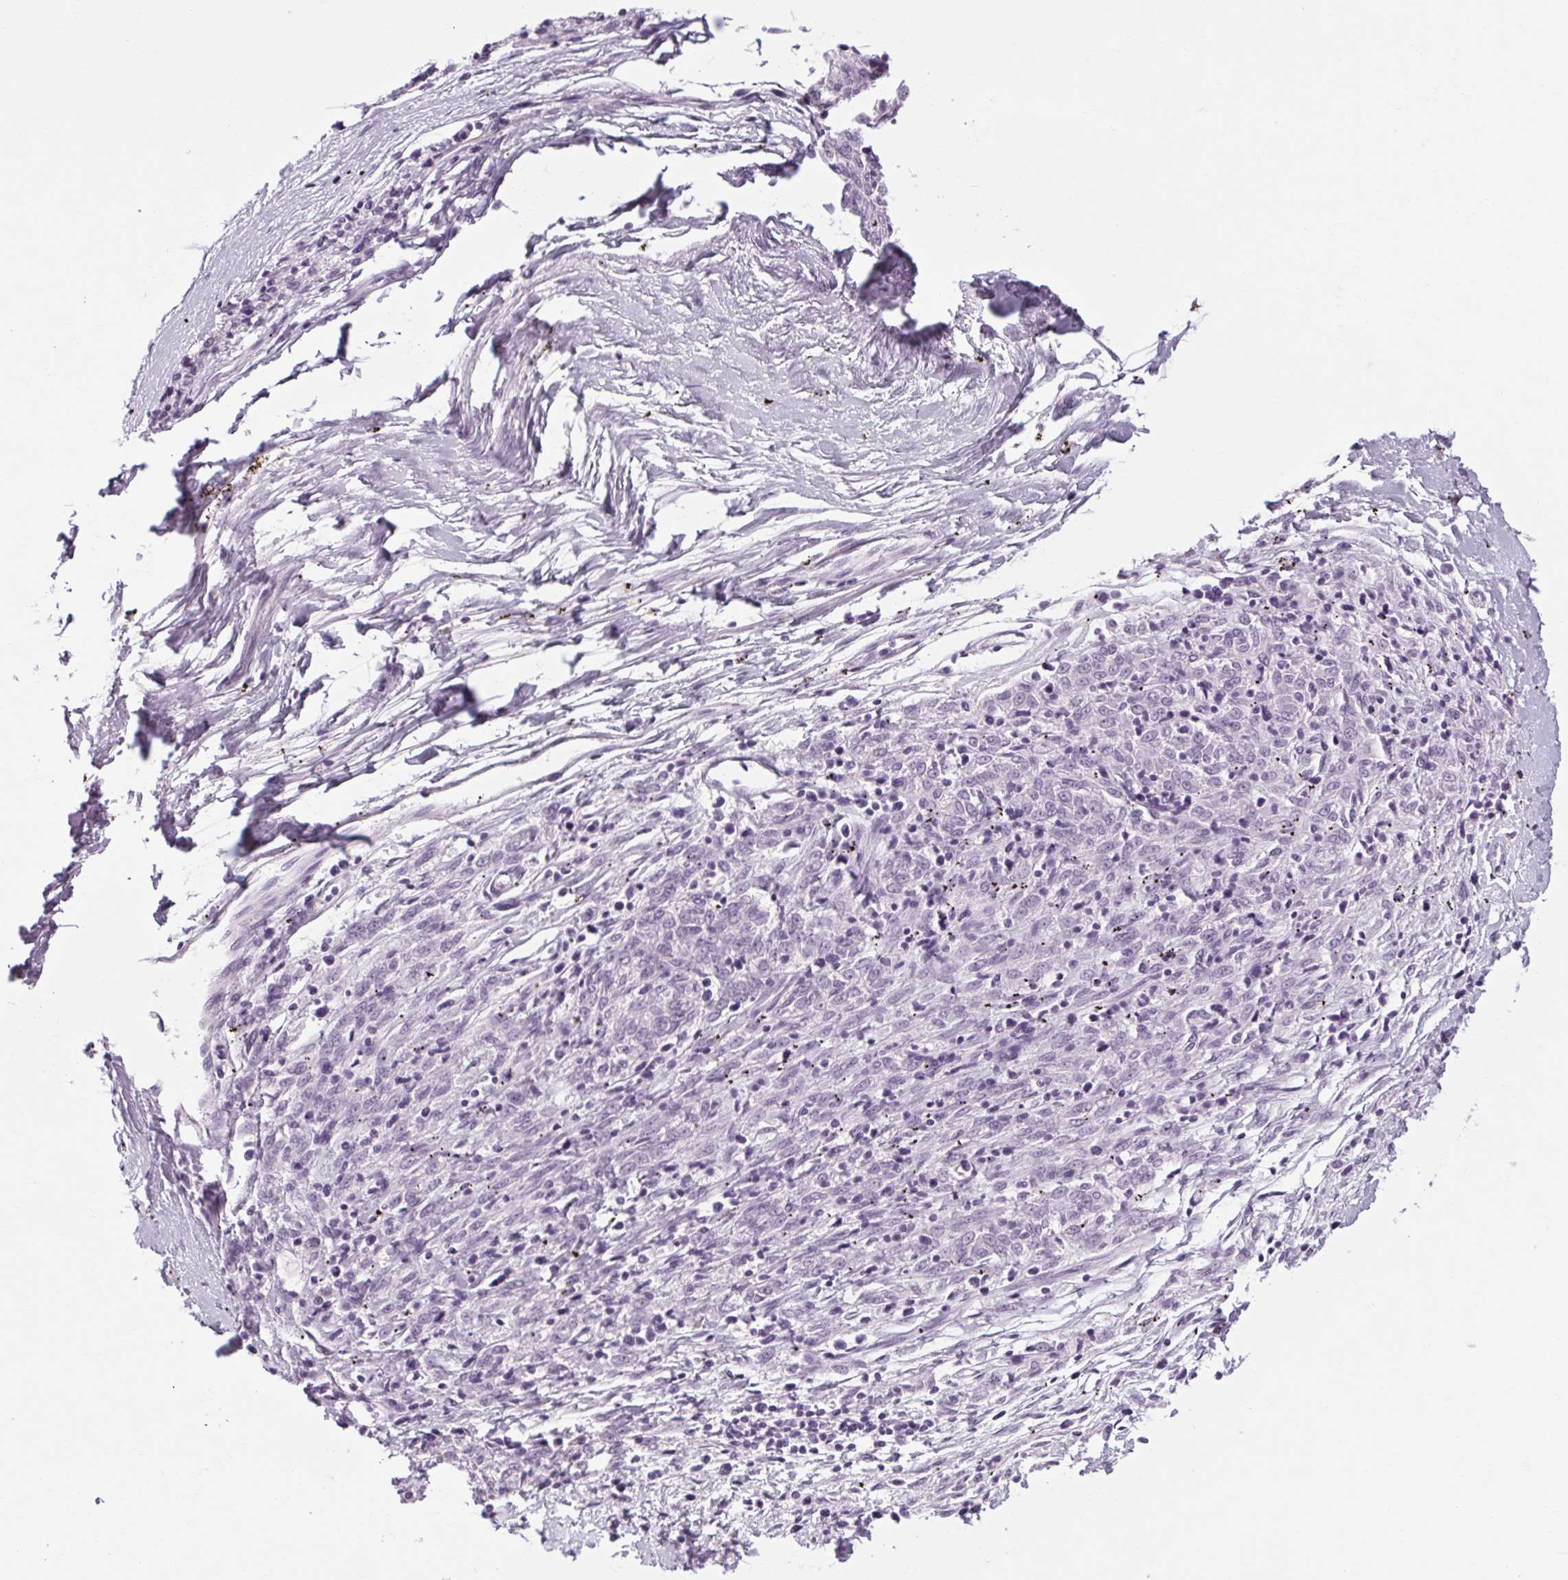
{"staining": {"intensity": "negative", "quantity": "none", "location": "none"}, "tissue": "melanoma", "cell_type": "Tumor cells", "image_type": "cancer", "snomed": [{"axis": "morphology", "description": "Malignant melanoma, NOS"}, {"axis": "topography", "description": "Skin"}], "caption": "DAB immunohistochemical staining of melanoma shows no significant staining in tumor cells.", "gene": "POMC", "patient": {"sex": "female", "age": 72}}